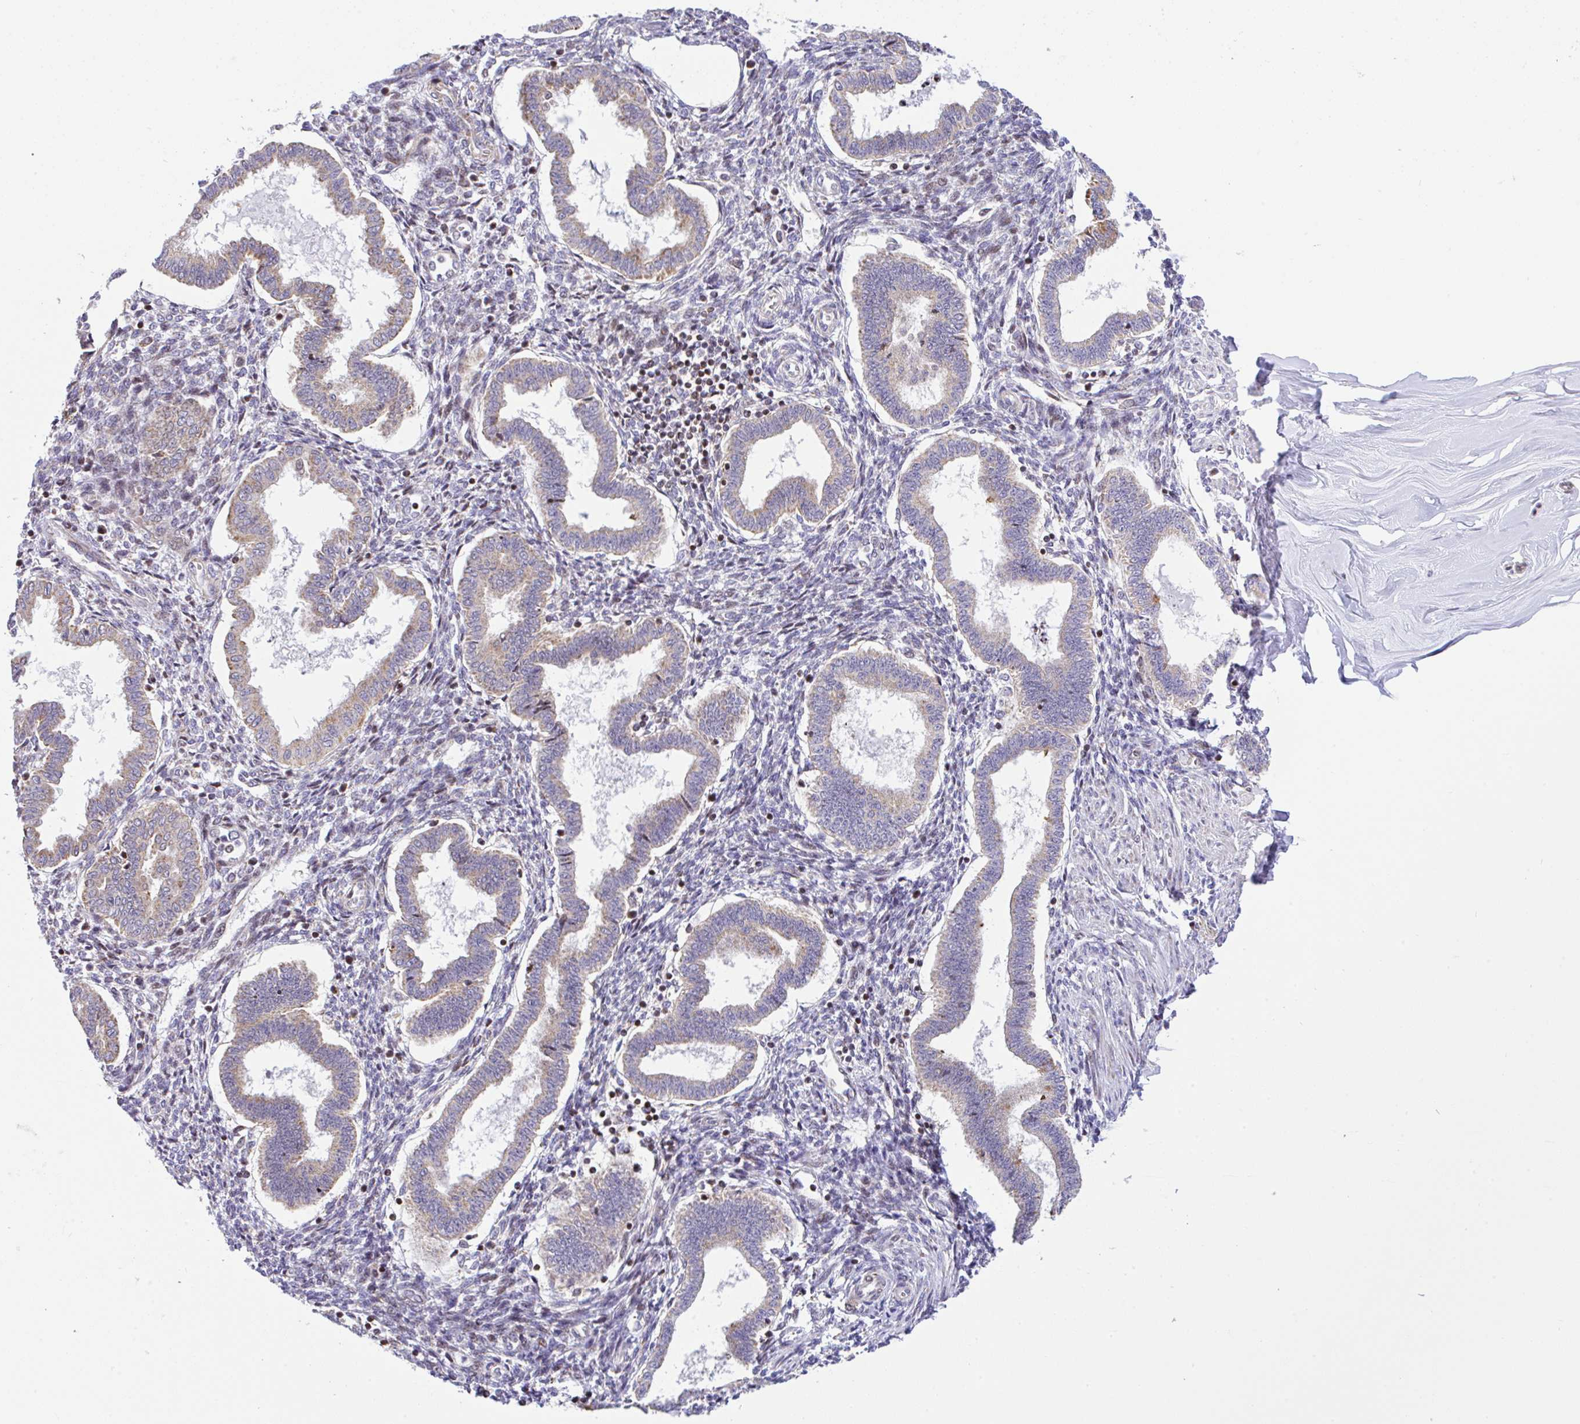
{"staining": {"intensity": "negative", "quantity": "none", "location": "none"}, "tissue": "endometrium", "cell_type": "Cells in endometrial stroma", "image_type": "normal", "snomed": [{"axis": "morphology", "description": "Normal tissue, NOS"}, {"axis": "topography", "description": "Endometrium"}], "caption": "The photomicrograph exhibits no significant positivity in cells in endometrial stroma of endometrium.", "gene": "FIGNL1", "patient": {"sex": "female", "age": 24}}